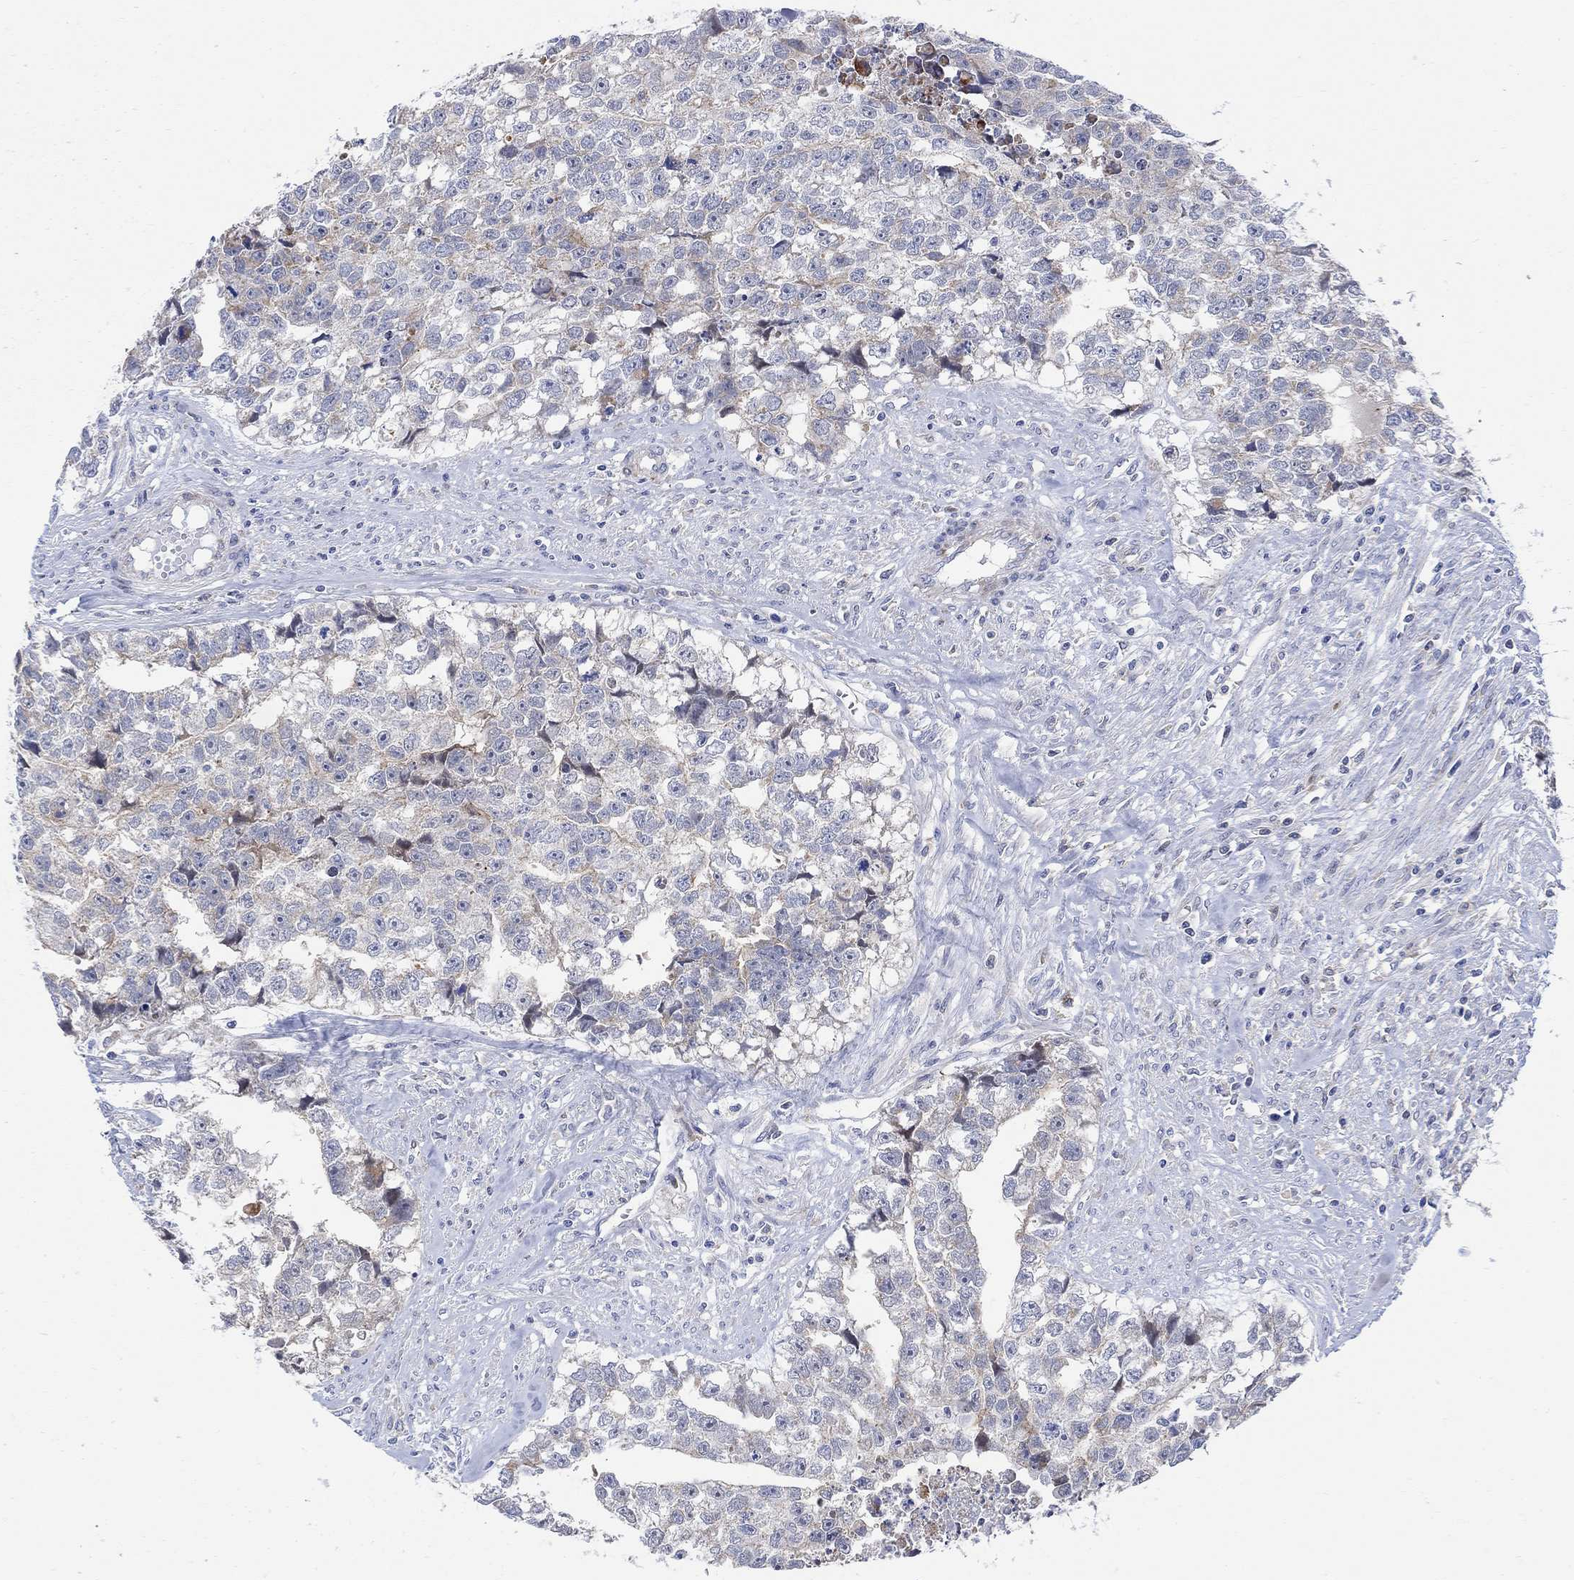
{"staining": {"intensity": "negative", "quantity": "none", "location": "none"}, "tissue": "testis cancer", "cell_type": "Tumor cells", "image_type": "cancer", "snomed": [{"axis": "morphology", "description": "Carcinoma, Embryonal, NOS"}, {"axis": "morphology", "description": "Teratoma, malignant, NOS"}, {"axis": "topography", "description": "Testis"}], "caption": "This is an immunohistochemistry (IHC) micrograph of testis cancer (embryonal carcinoma). There is no staining in tumor cells.", "gene": "ARSK", "patient": {"sex": "male", "age": 44}}